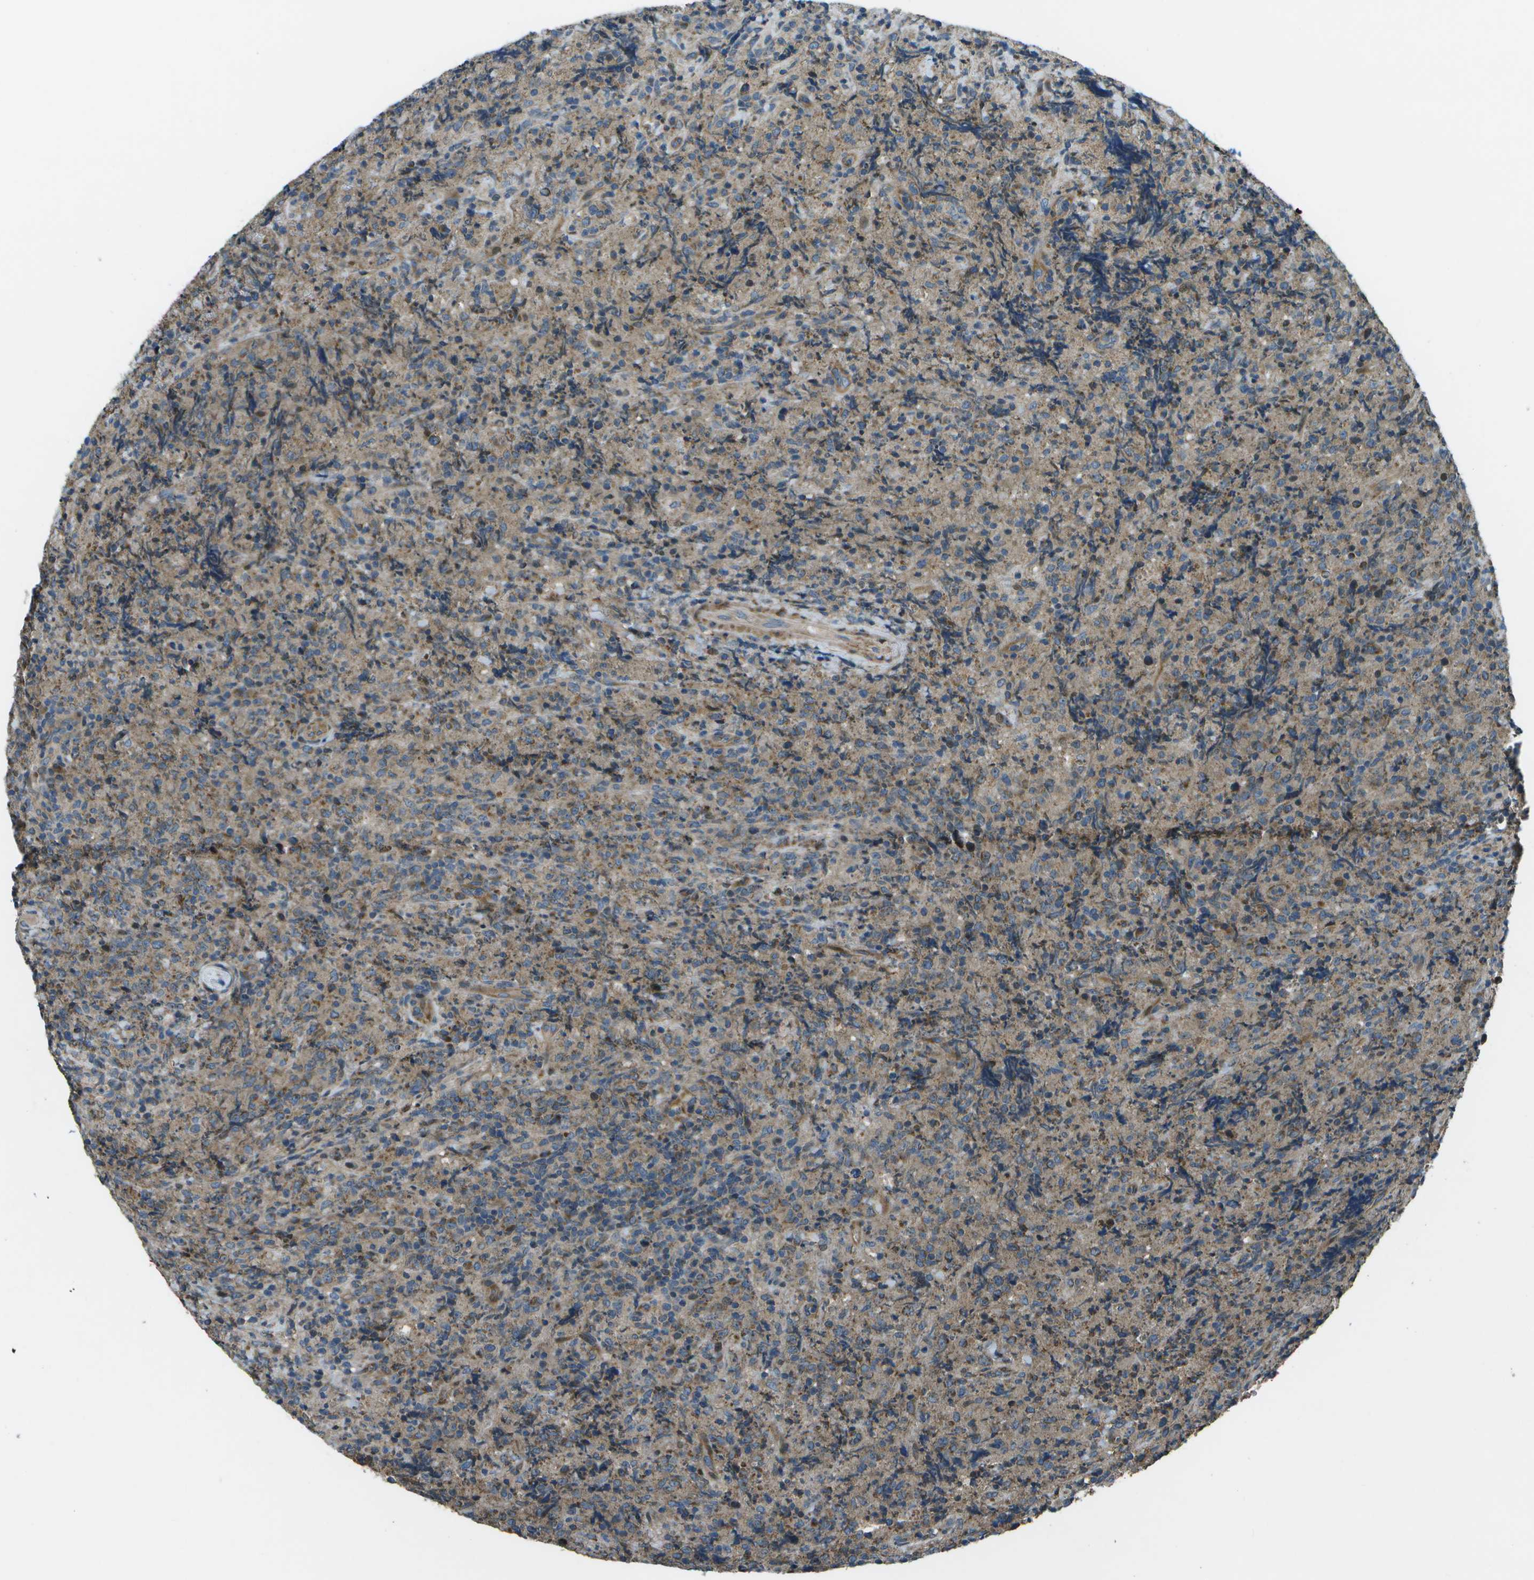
{"staining": {"intensity": "weak", "quantity": "25%-75%", "location": "cytoplasmic/membranous"}, "tissue": "lymphoma", "cell_type": "Tumor cells", "image_type": "cancer", "snomed": [{"axis": "morphology", "description": "Malignant lymphoma, non-Hodgkin's type, High grade"}, {"axis": "topography", "description": "Tonsil"}], "caption": "Malignant lymphoma, non-Hodgkin's type (high-grade) stained for a protein demonstrates weak cytoplasmic/membranous positivity in tumor cells. (brown staining indicates protein expression, while blue staining denotes nuclei).", "gene": "PXYLP1", "patient": {"sex": "female", "age": 36}}